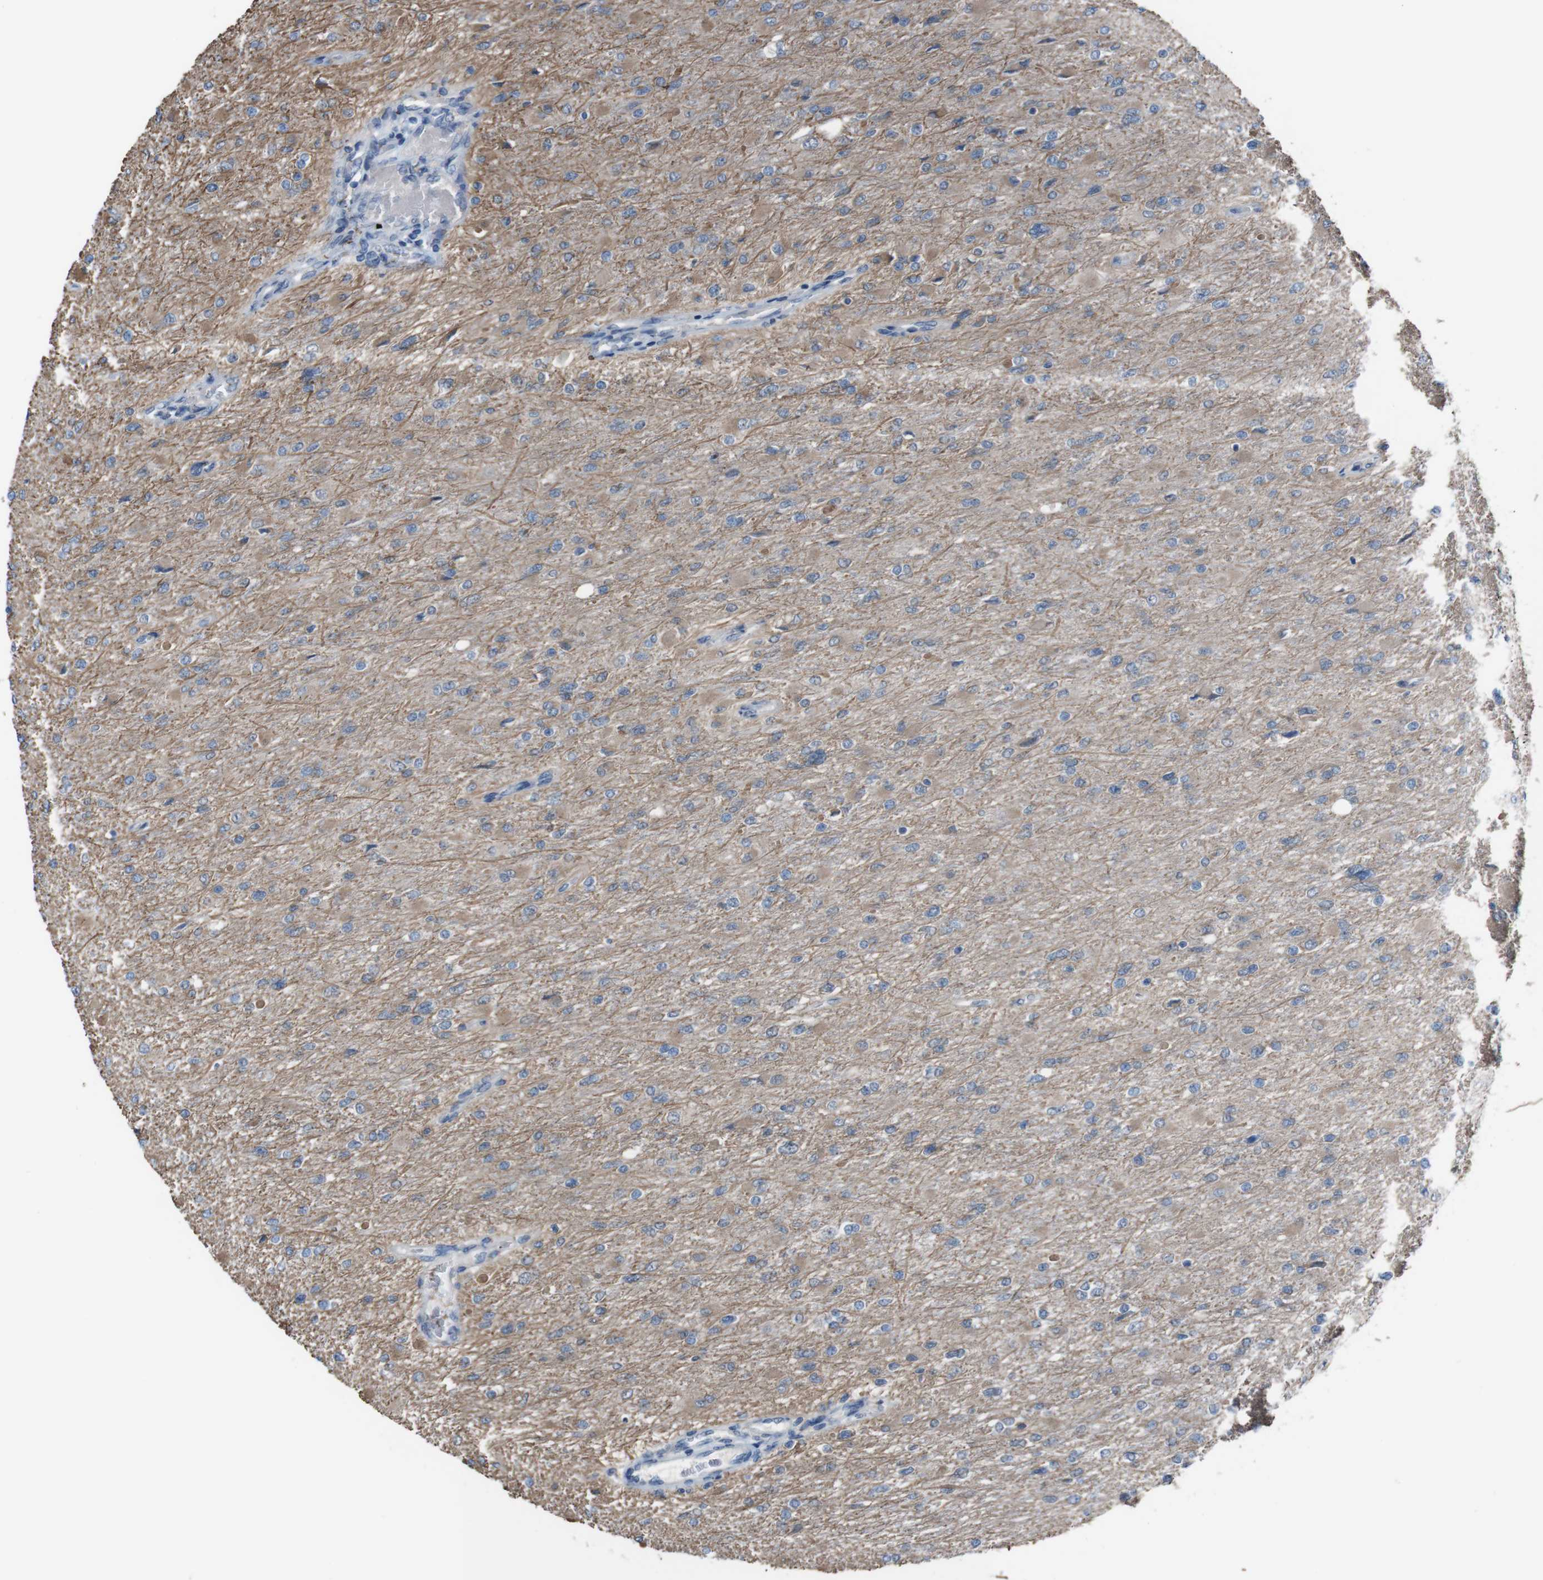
{"staining": {"intensity": "moderate", "quantity": "<25%", "location": "cytoplasmic/membranous"}, "tissue": "glioma", "cell_type": "Tumor cells", "image_type": "cancer", "snomed": [{"axis": "morphology", "description": "Glioma, malignant, High grade"}, {"axis": "topography", "description": "Cerebral cortex"}], "caption": "Immunohistochemical staining of human malignant high-grade glioma shows low levels of moderate cytoplasmic/membranous expression in approximately <25% of tumor cells.", "gene": "CDH22", "patient": {"sex": "female", "age": 36}}